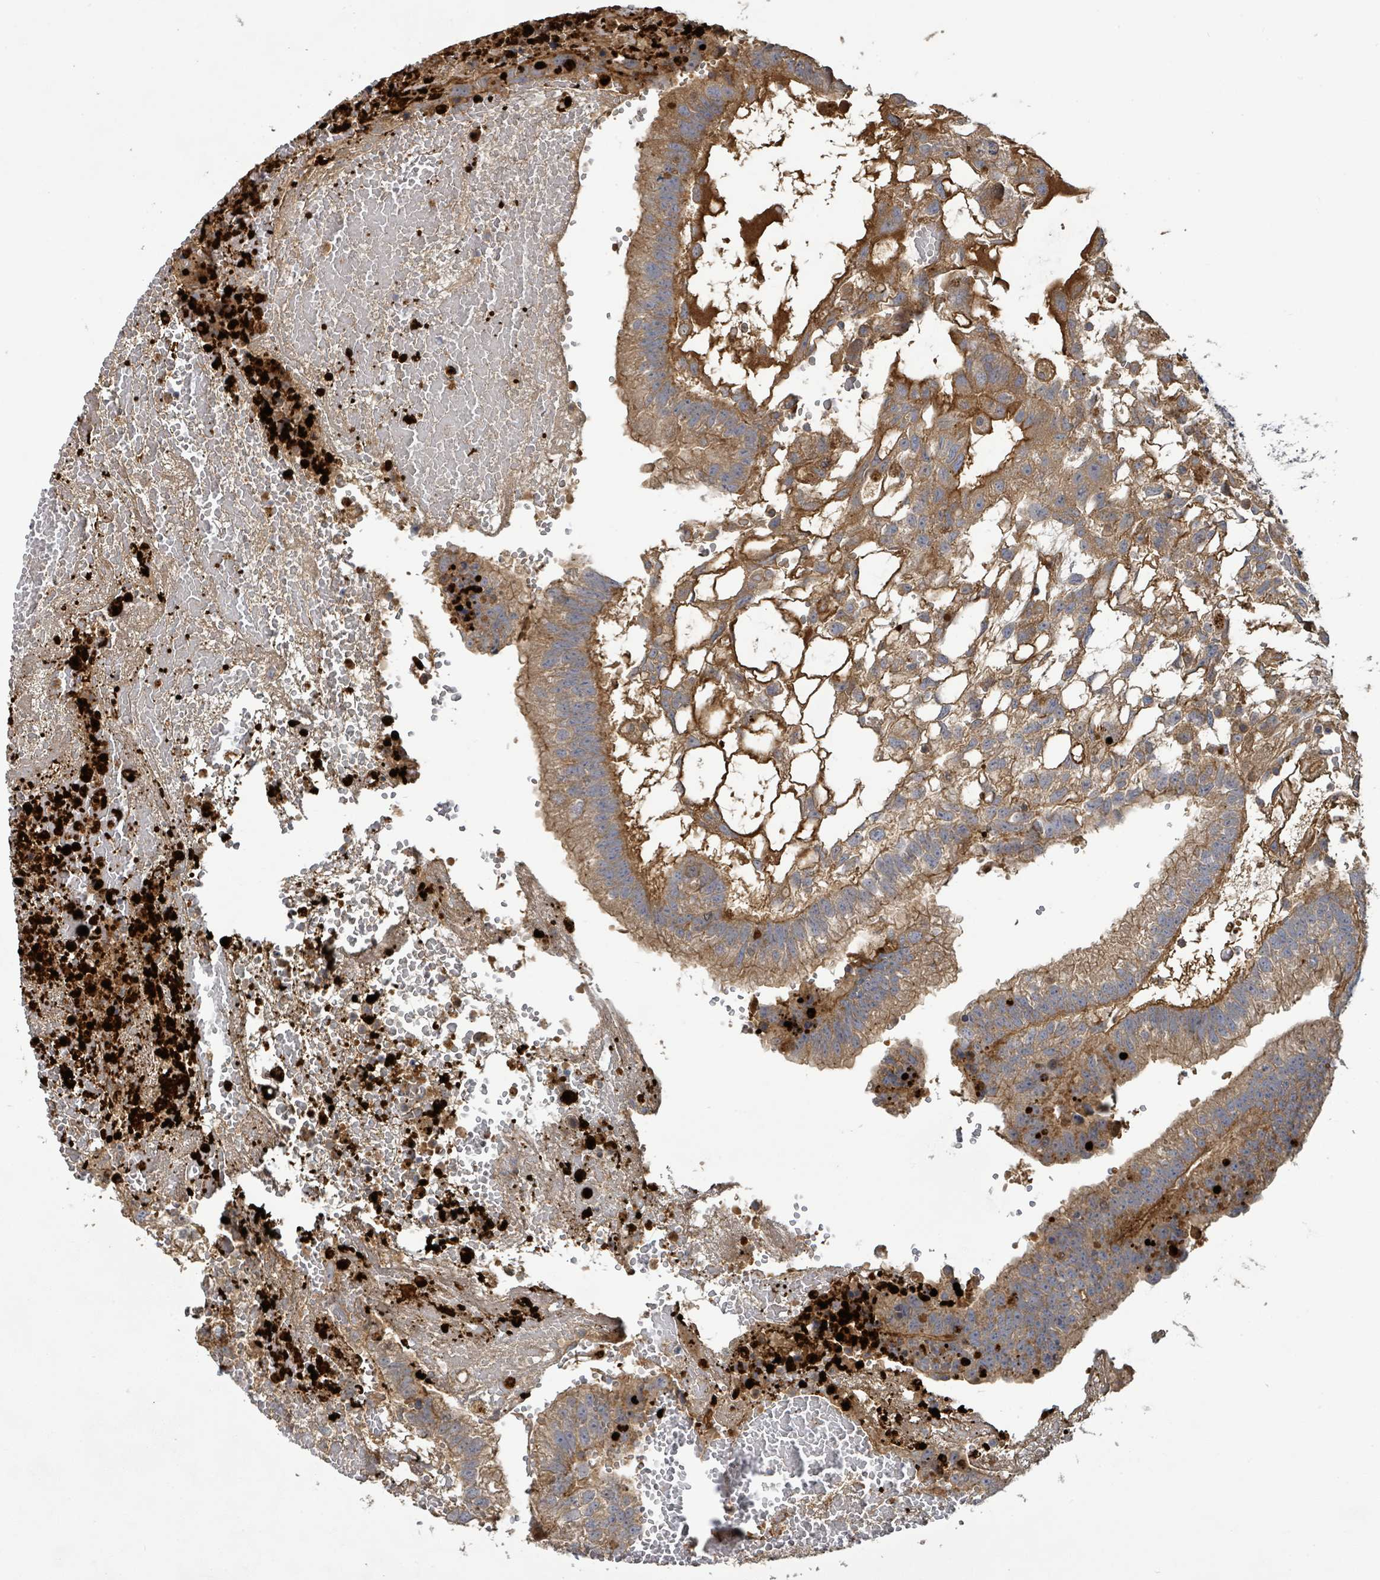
{"staining": {"intensity": "moderate", "quantity": ">75%", "location": "cytoplasmic/membranous"}, "tissue": "testis cancer", "cell_type": "Tumor cells", "image_type": "cancer", "snomed": [{"axis": "morphology", "description": "Normal tissue, NOS"}, {"axis": "morphology", "description": "Carcinoma, Embryonal, NOS"}, {"axis": "topography", "description": "Testis"}], "caption": "This micrograph shows IHC staining of human testis cancer (embryonal carcinoma), with medium moderate cytoplasmic/membranous staining in about >75% of tumor cells.", "gene": "STARD4", "patient": {"sex": "male", "age": 32}}